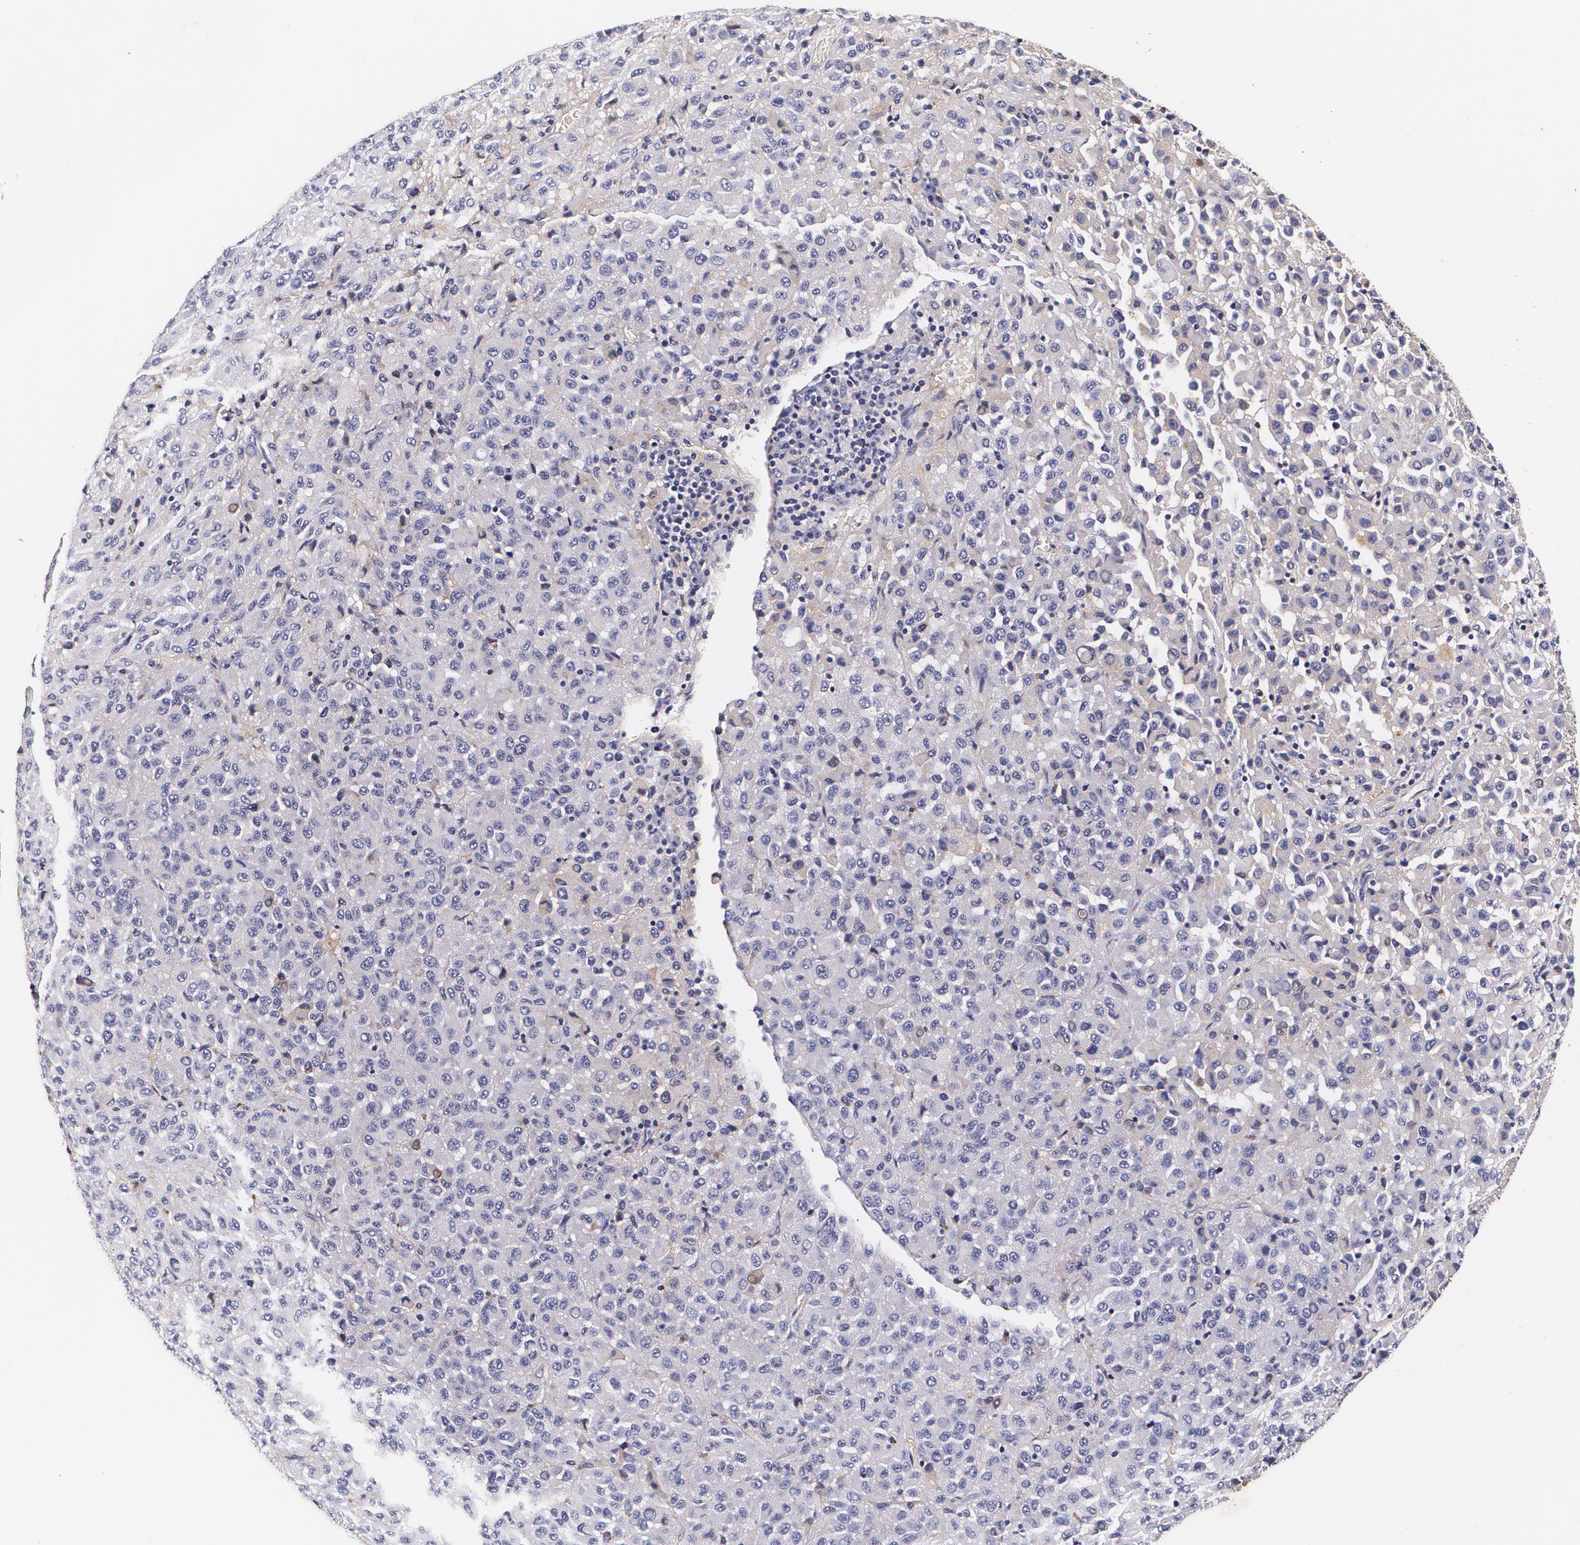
{"staining": {"intensity": "negative", "quantity": "none", "location": "none"}, "tissue": "melanoma", "cell_type": "Tumor cells", "image_type": "cancer", "snomed": [{"axis": "morphology", "description": "Malignant melanoma, Metastatic site"}, {"axis": "topography", "description": "Lung"}], "caption": "Malignant melanoma (metastatic site) was stained to show a protein in brown. There is no significant staining in tumor cells. (Immunohistochemistry, brightfield microscopy, high magnification).", "gene": "TTR", "patient": {"sex": "male", "age": 64}}